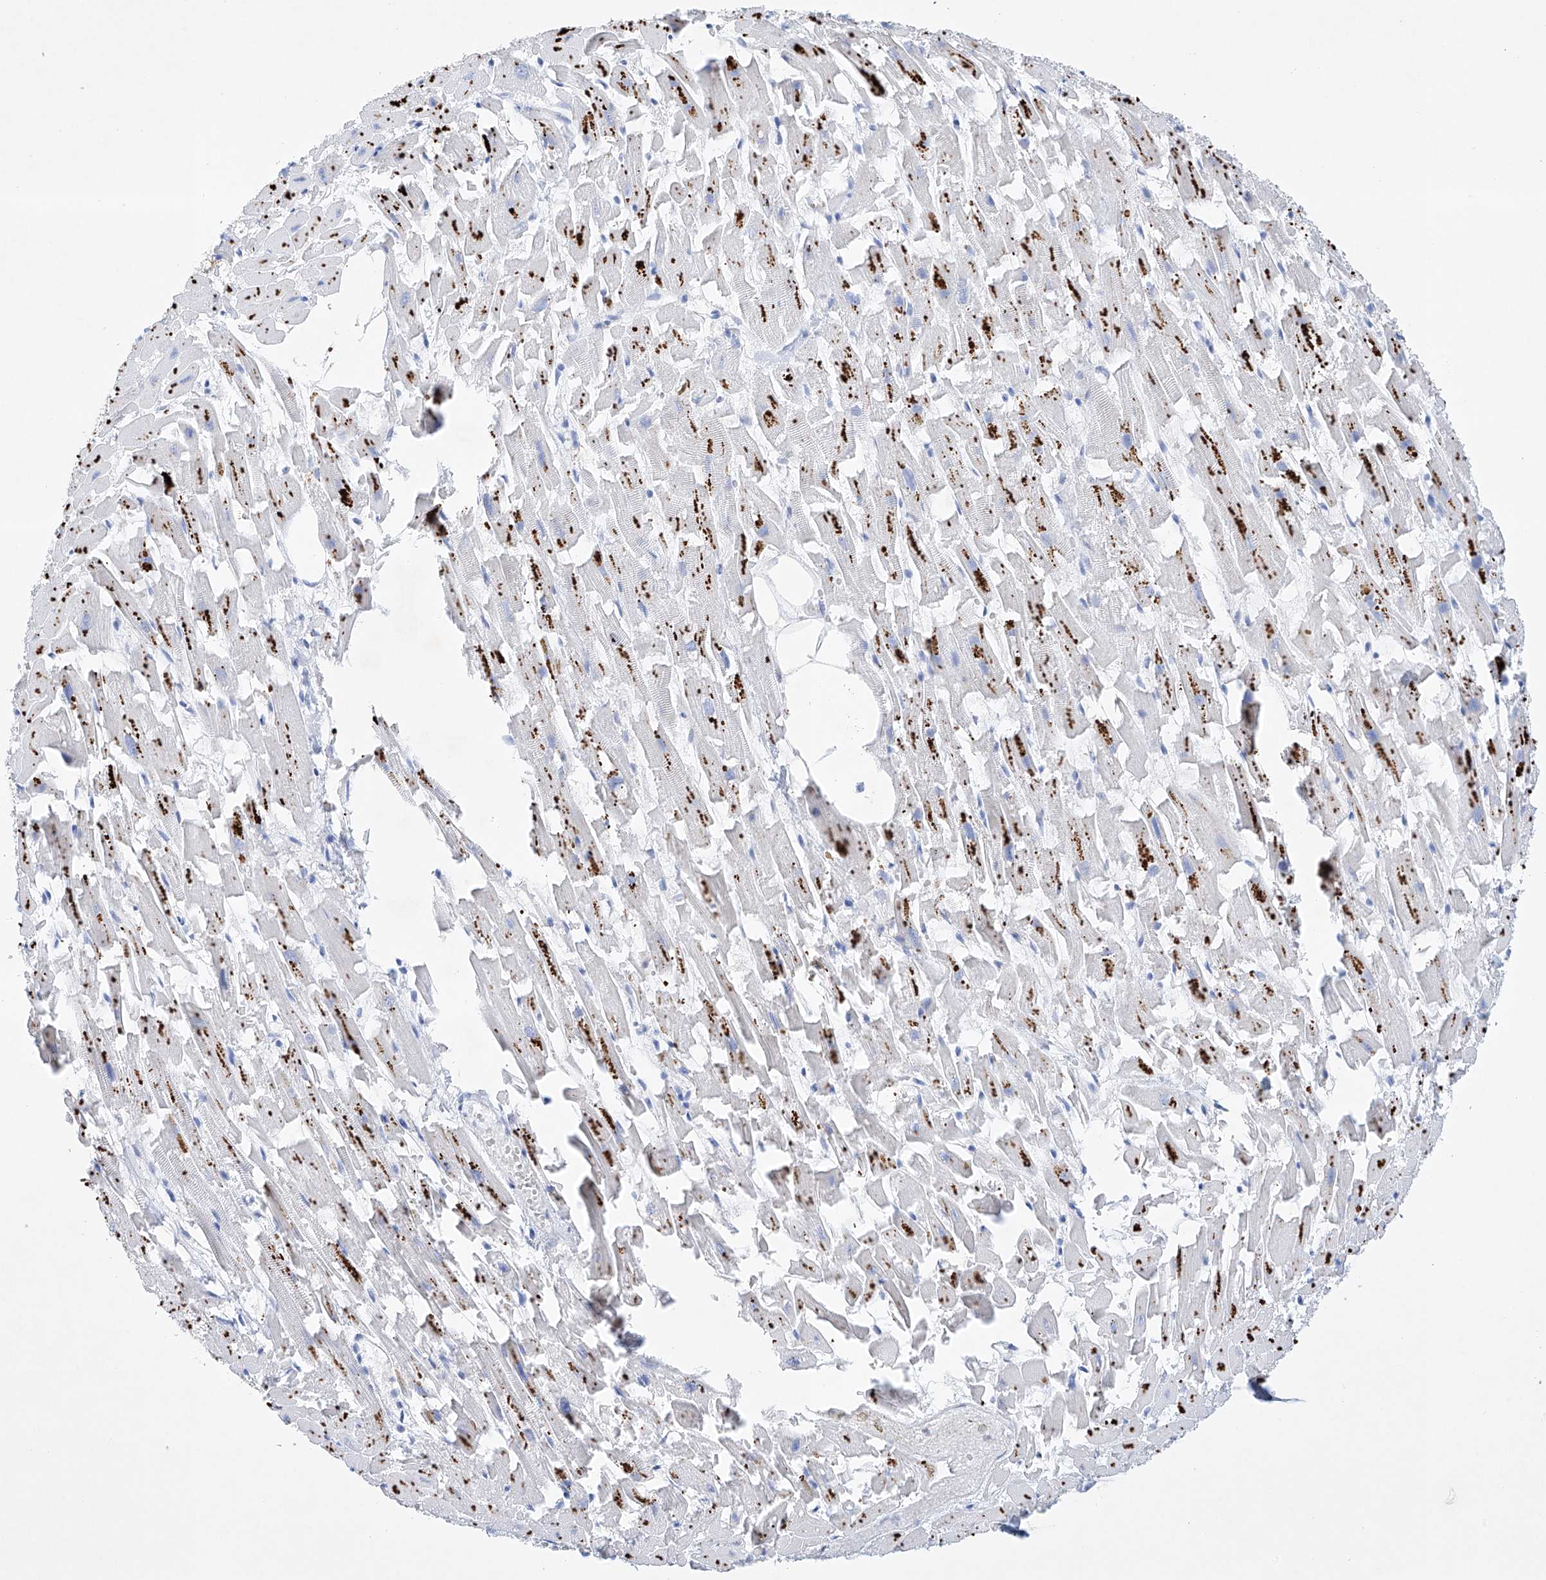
{"staining": {"intensity": "strong", "quantity": "25%-75%", "location": "cytoplasmic/membranous"}, "tissue": "heart muscle", "cell_type": "Cardiomyocytes", "image_type": "normal", "snomed": [{"axis": "morphology", "description": "Normal tissue, NOS"}, {"axis": "topography", "description": "Heart"}], "caption": "A high amount of strong cytoplasmic/membranous staining is seen in approximately 25%-75% of cardiomyocytes in unremarkable heart muscle. (brown staining indicates protein expression, while blue staining denotes nuclei).", "gene": "LURAP1", "patient": {"sex": "female", "age": 64}}